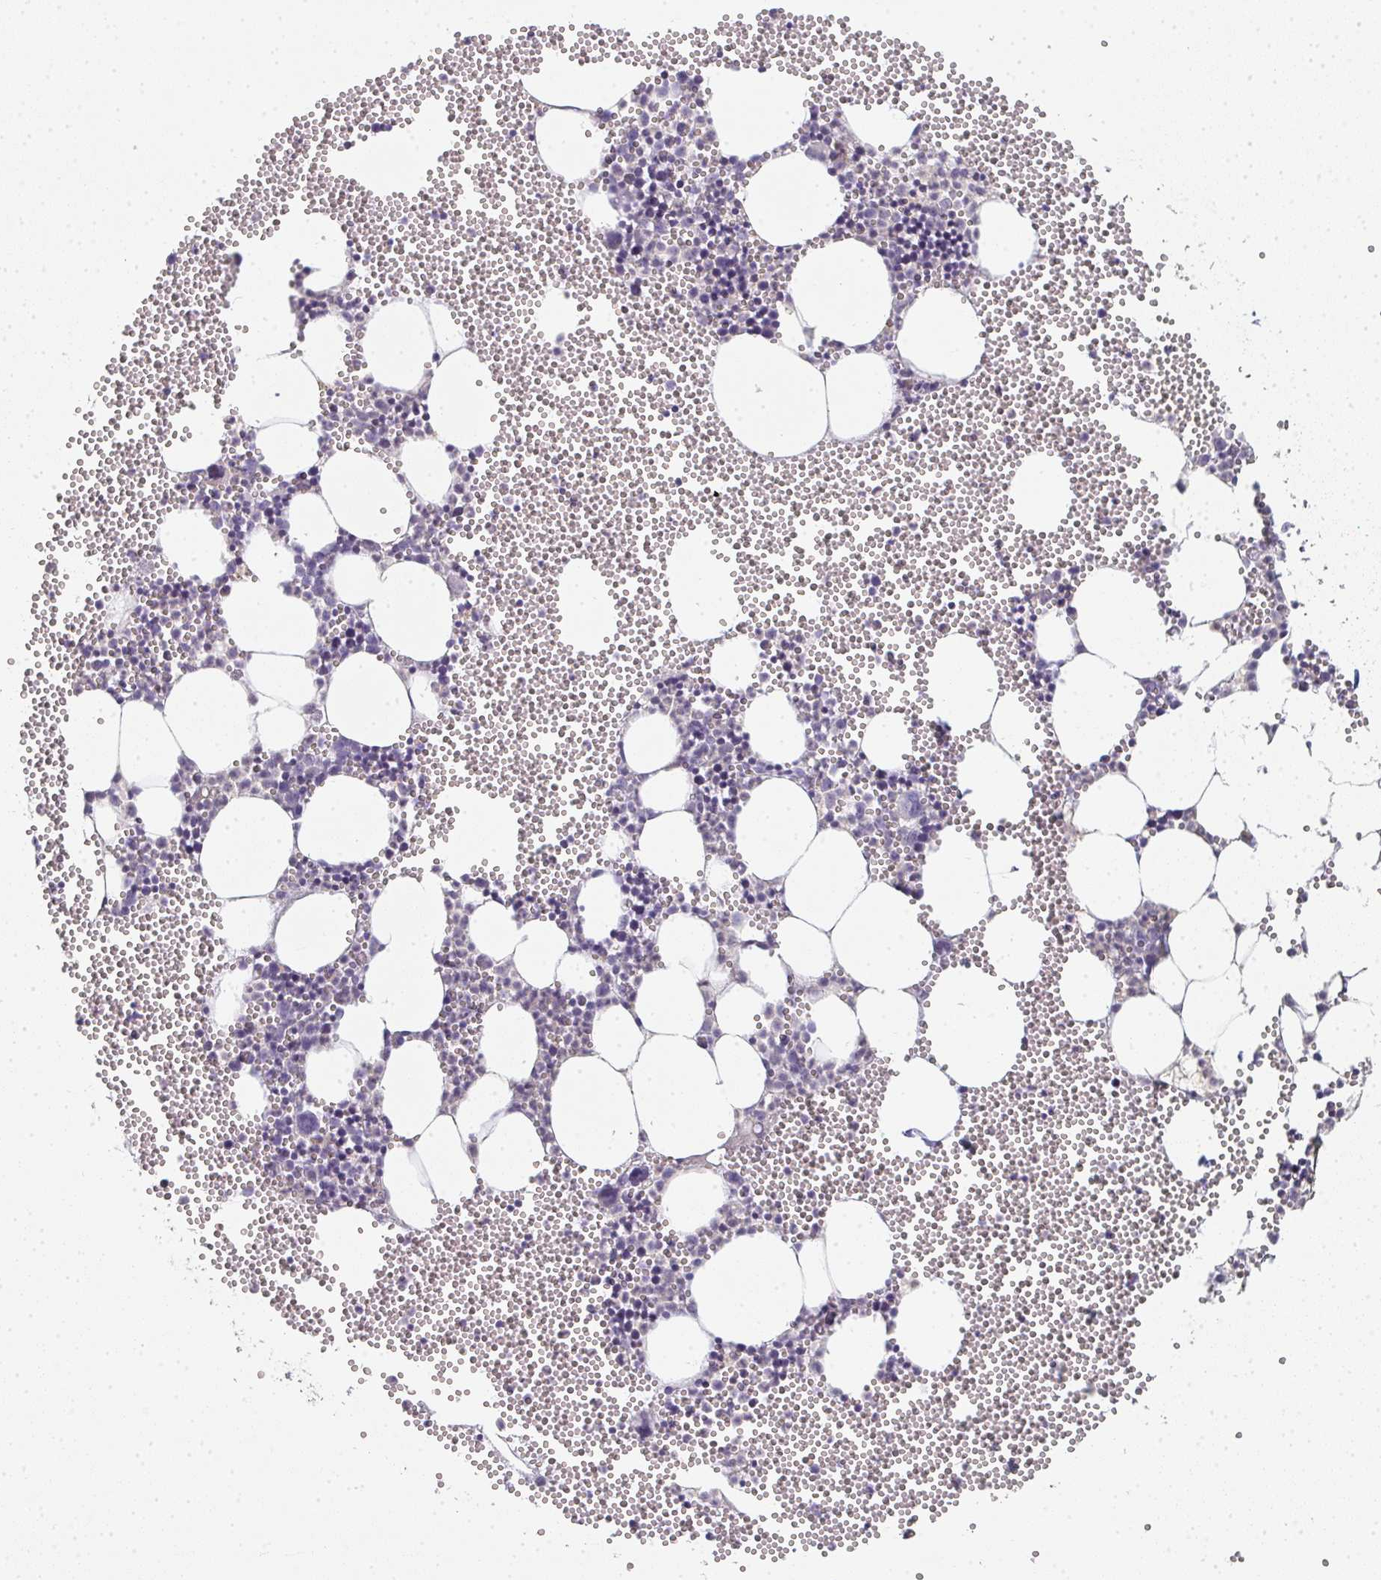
{"staining": {"intensity": "negative", "quantity": "none", "location": "none"}, "tissue": "bone marrow", "cell_type": "Hematopoietic cells", "image_type": "normal", "snomed": [{"axis": "morphology", "description": "Normal tissue, NOS"}, {"axis": "topography", "description": "Bone marrow"}], "caption": "Hematopoietic cells show no significant positivity in unremarkable bone marrow. (Immunohistochemistry, brightfield microscopy, high magnification).", "gene": "A1CF", "patient": {"sex": "female", "age": 80}}